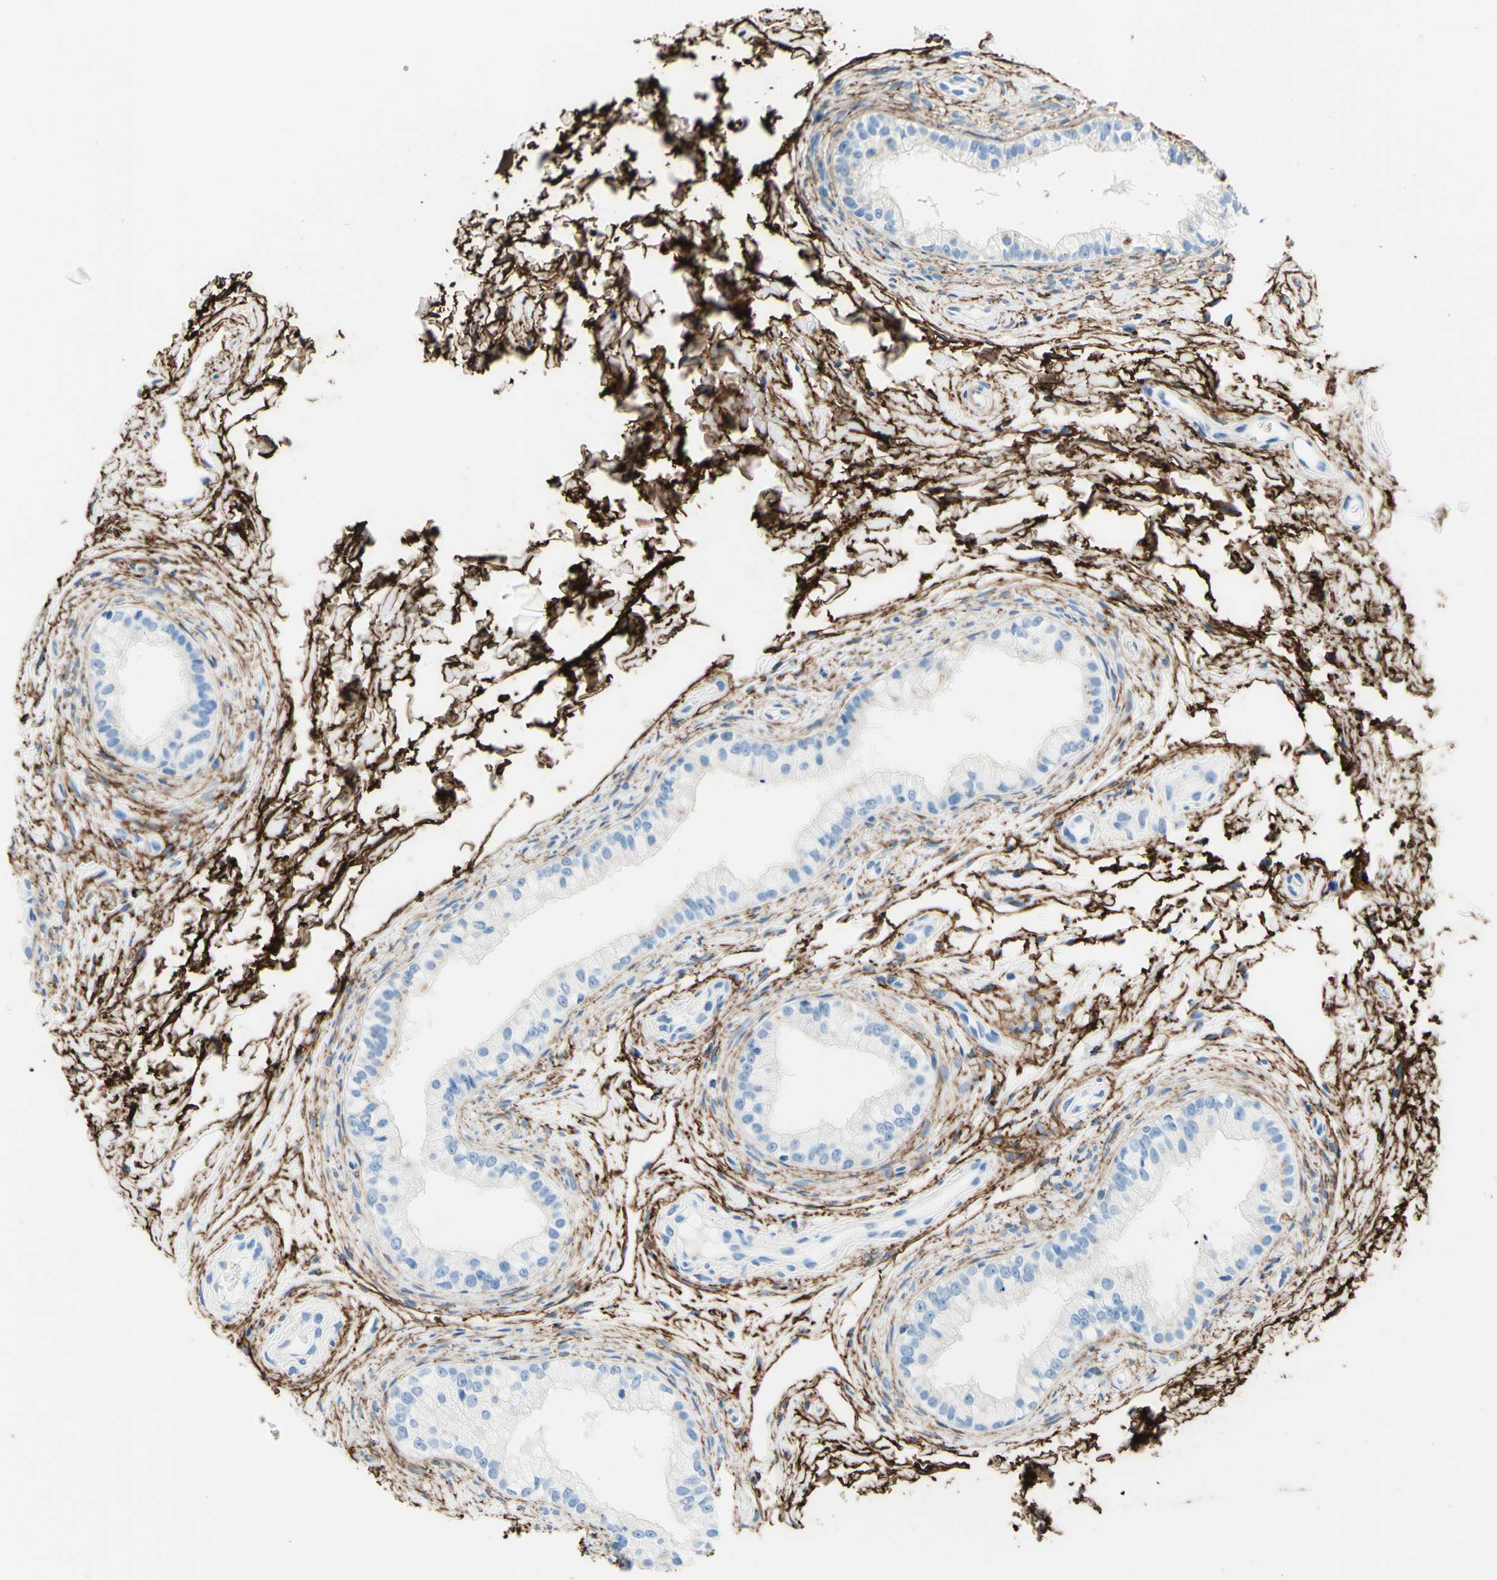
{"staining": {"intensity": "negative", "quantity": "none", "location": "none"}, "tissue": "epididymis", "cell_type": "Glandular cells", "image_type": "normal", "snomed": [{"axis": "morphology", "description": "Normal tissue, NOS"}, {"axis": "topography", "description": "Epididymis"}], "caption": "Immunohistochemistry photomicrograph of benign epididymis: human epididymis stained with DAB (3,3'-diaminobenzidine) exhibits no significant protein positivity in glandular cells.", "gene": "MFAP5", "patient": {"sex": "male", "age": 56}}